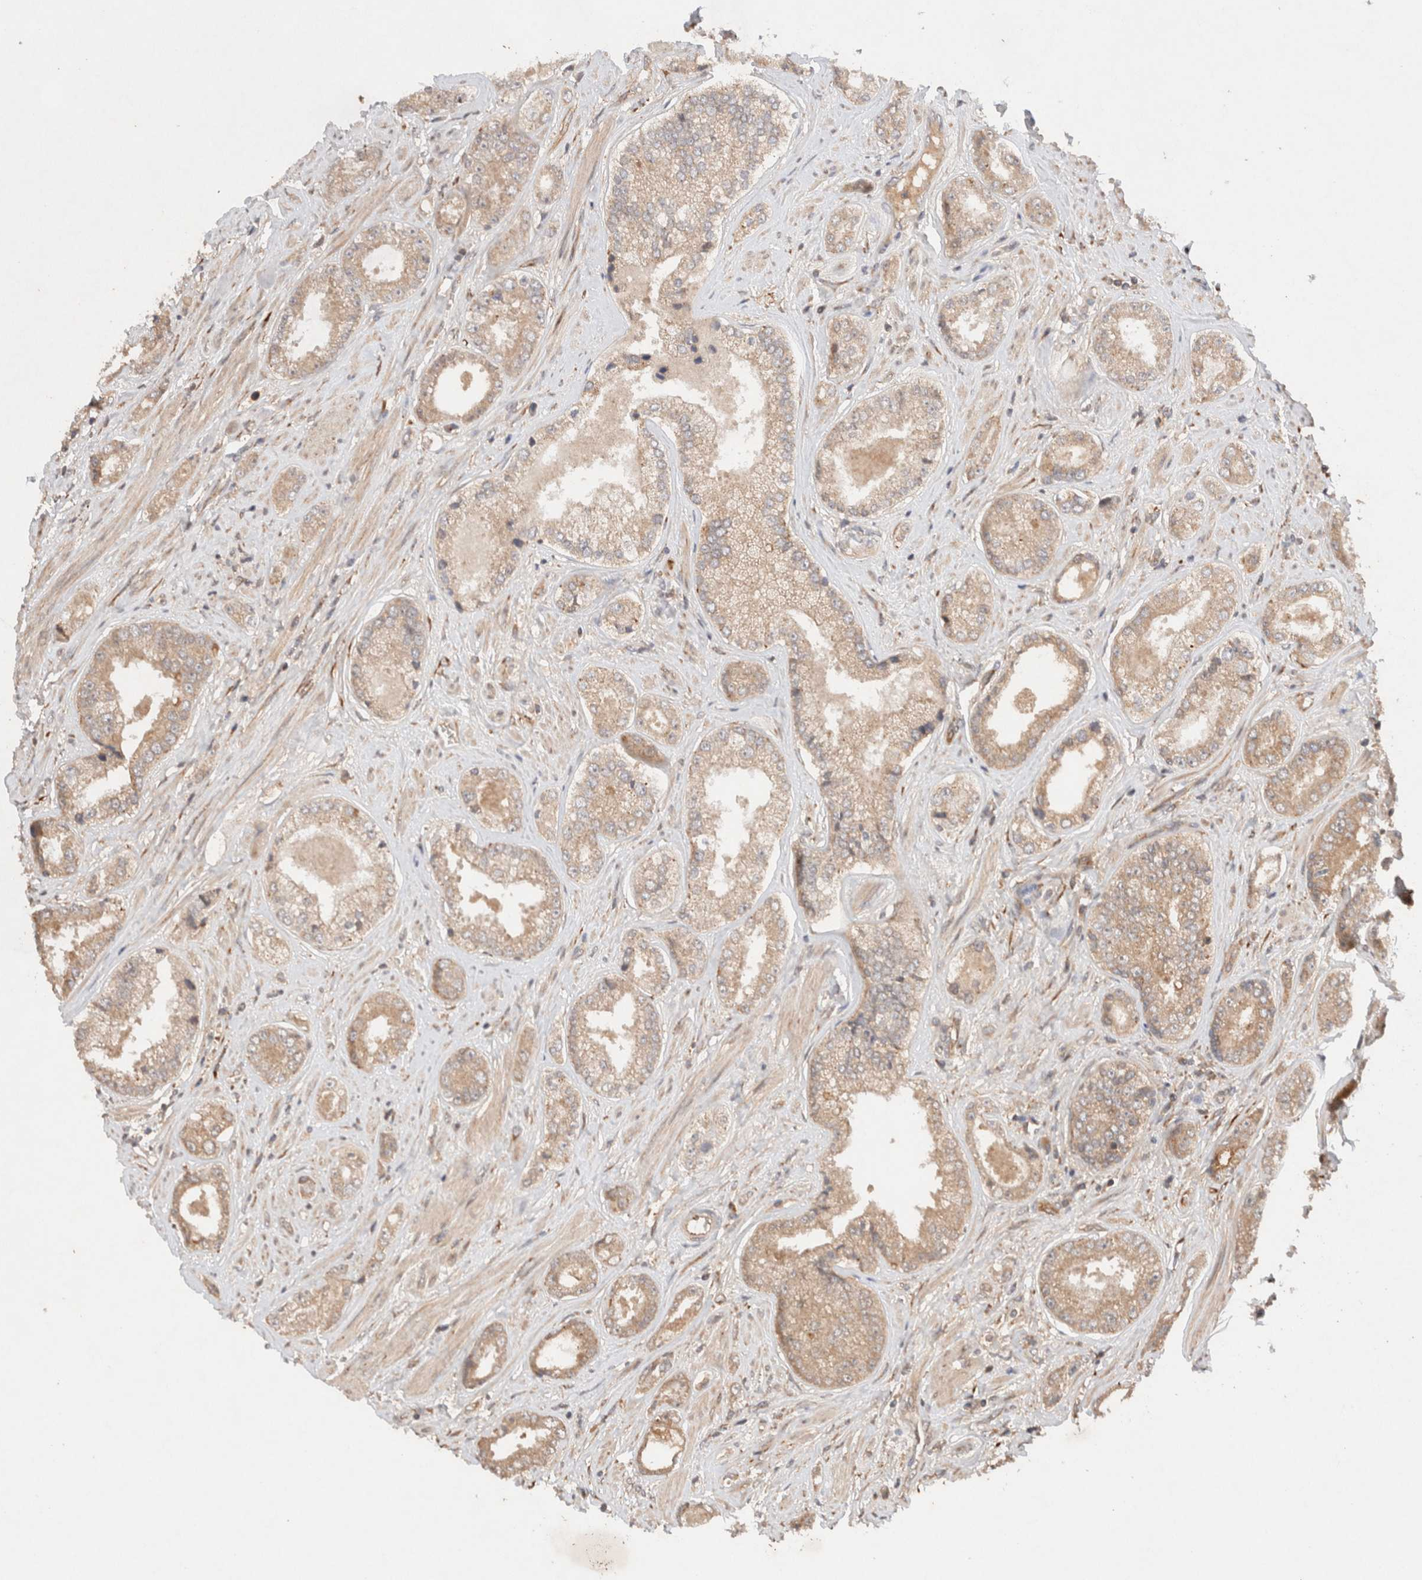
{"staining": {"intensity": "weak", "quantity": ">75%", "location": "cytoplasmic/membranous"}, "tissue": "prostate cancer", "cell_type": "Tumor cells", "image_type": "cancer", "snomed": [{"axis": "morphology", "description": "Adenocarcinoma, High grade"}, {"axis": "topography", "description": "Prostate"}], "caption": "The histopathology image demonstrates a brown stain indicating the presence of a protein in the cytoplasmic/membranous of tumor cells in prostate cancer (high-grade adenocarcinoma).", "gene": "KLHL20", "patient": {"sex": "male", "age": 61}}